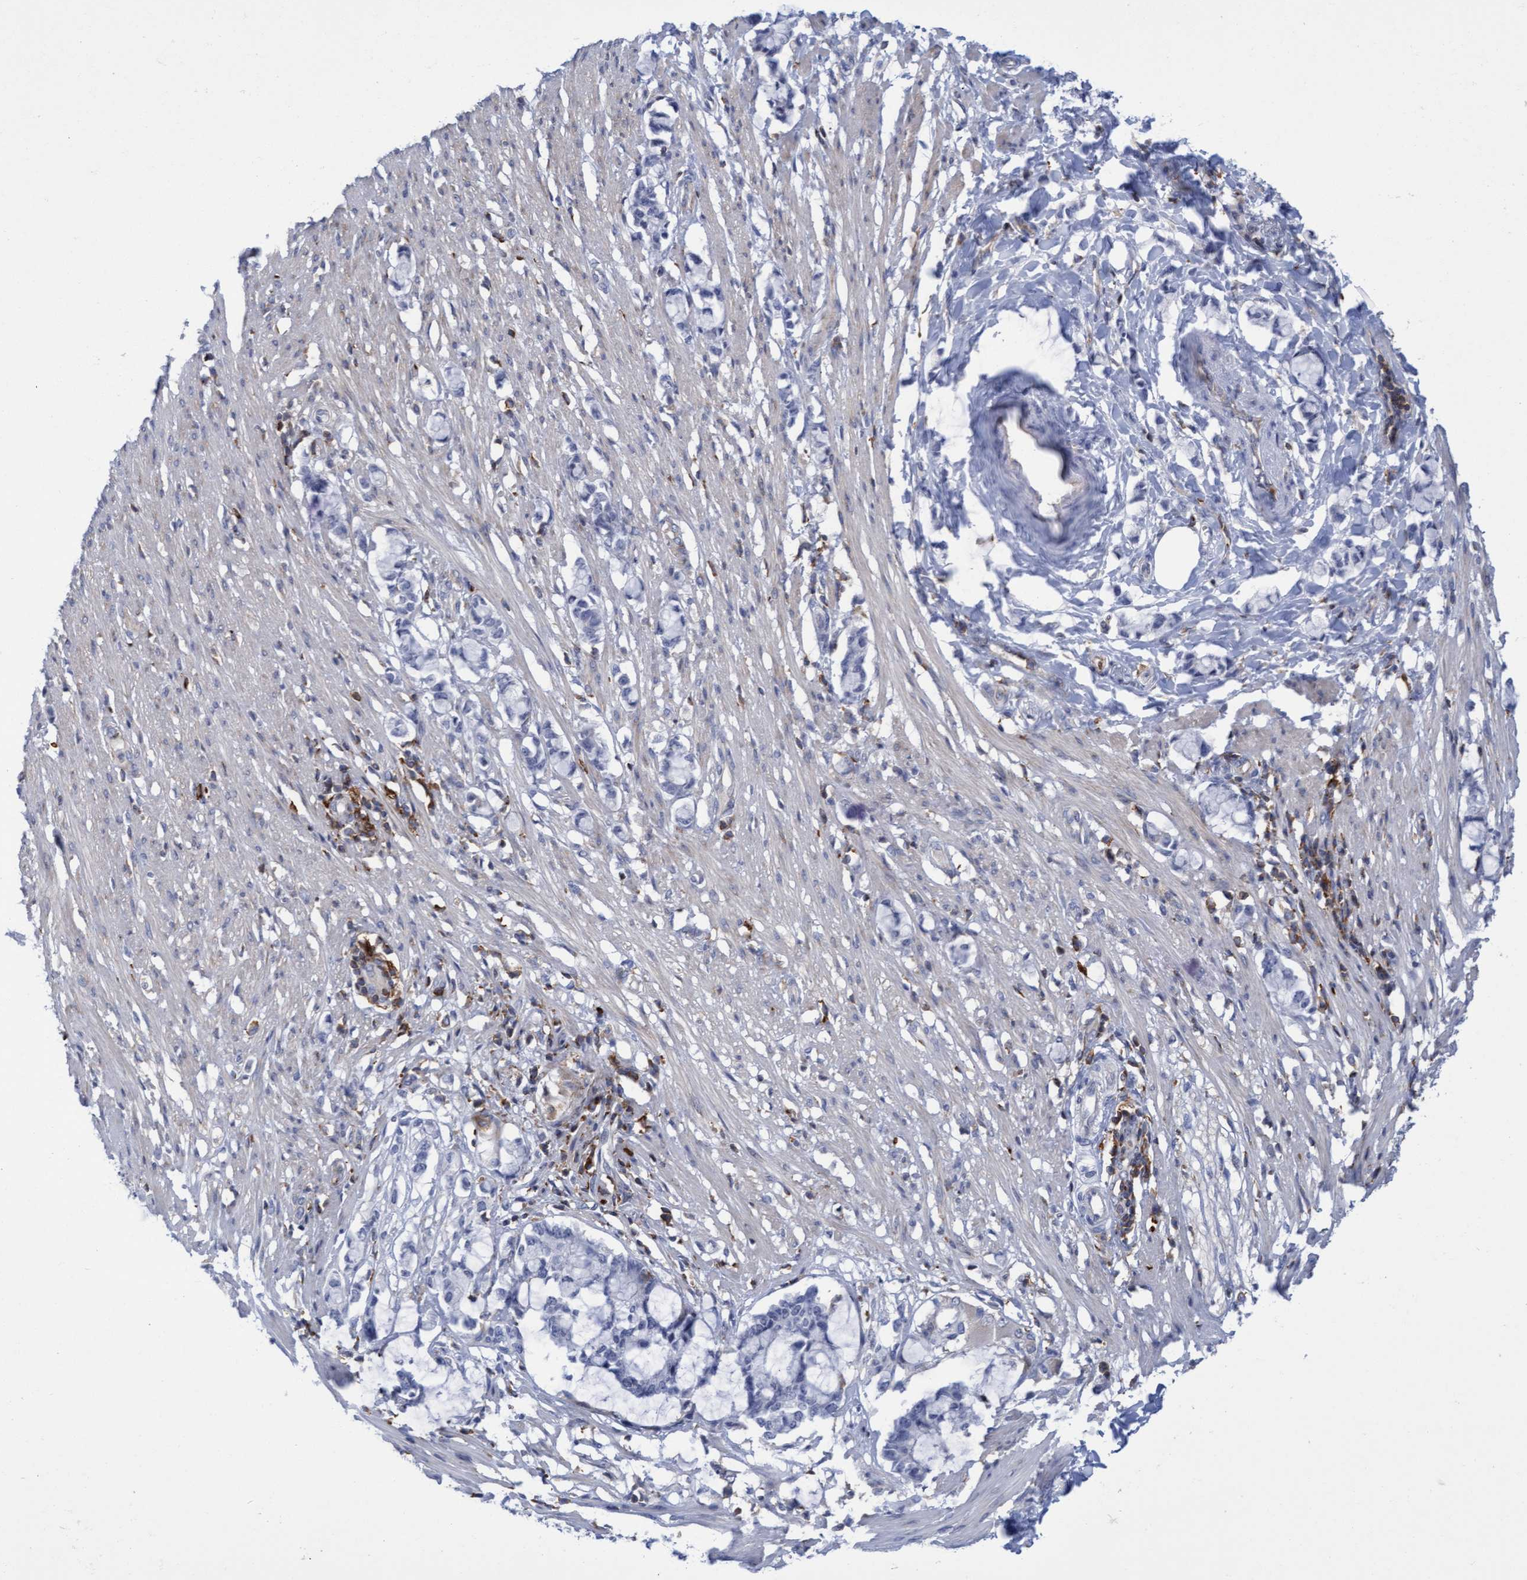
{"staining": {"intensity": "negative", "quantity": "none", "location": "none"}, "tissue": "smooth muscle", "cell_type": "Smooth muscle cells", "image_type": "normal", "snomed": [{"axis": "morphology", "description": "Normal tissue, NOS"}, {"axis": "morphology", "description": "Adenocarcinoma, NOS"}, {"axis": "topography", "description": "Smooth muscle"}, {"axis": "topography", "description": "Colon"}], "caption": "Immunohistochemistry image of normal smooth muscle: smooth muscle stained with DAB exhibits no significant protein positivity in smooth muscle cells.", "gene": "FNBP1", "patient": {"sex": "male", "age": 14}}